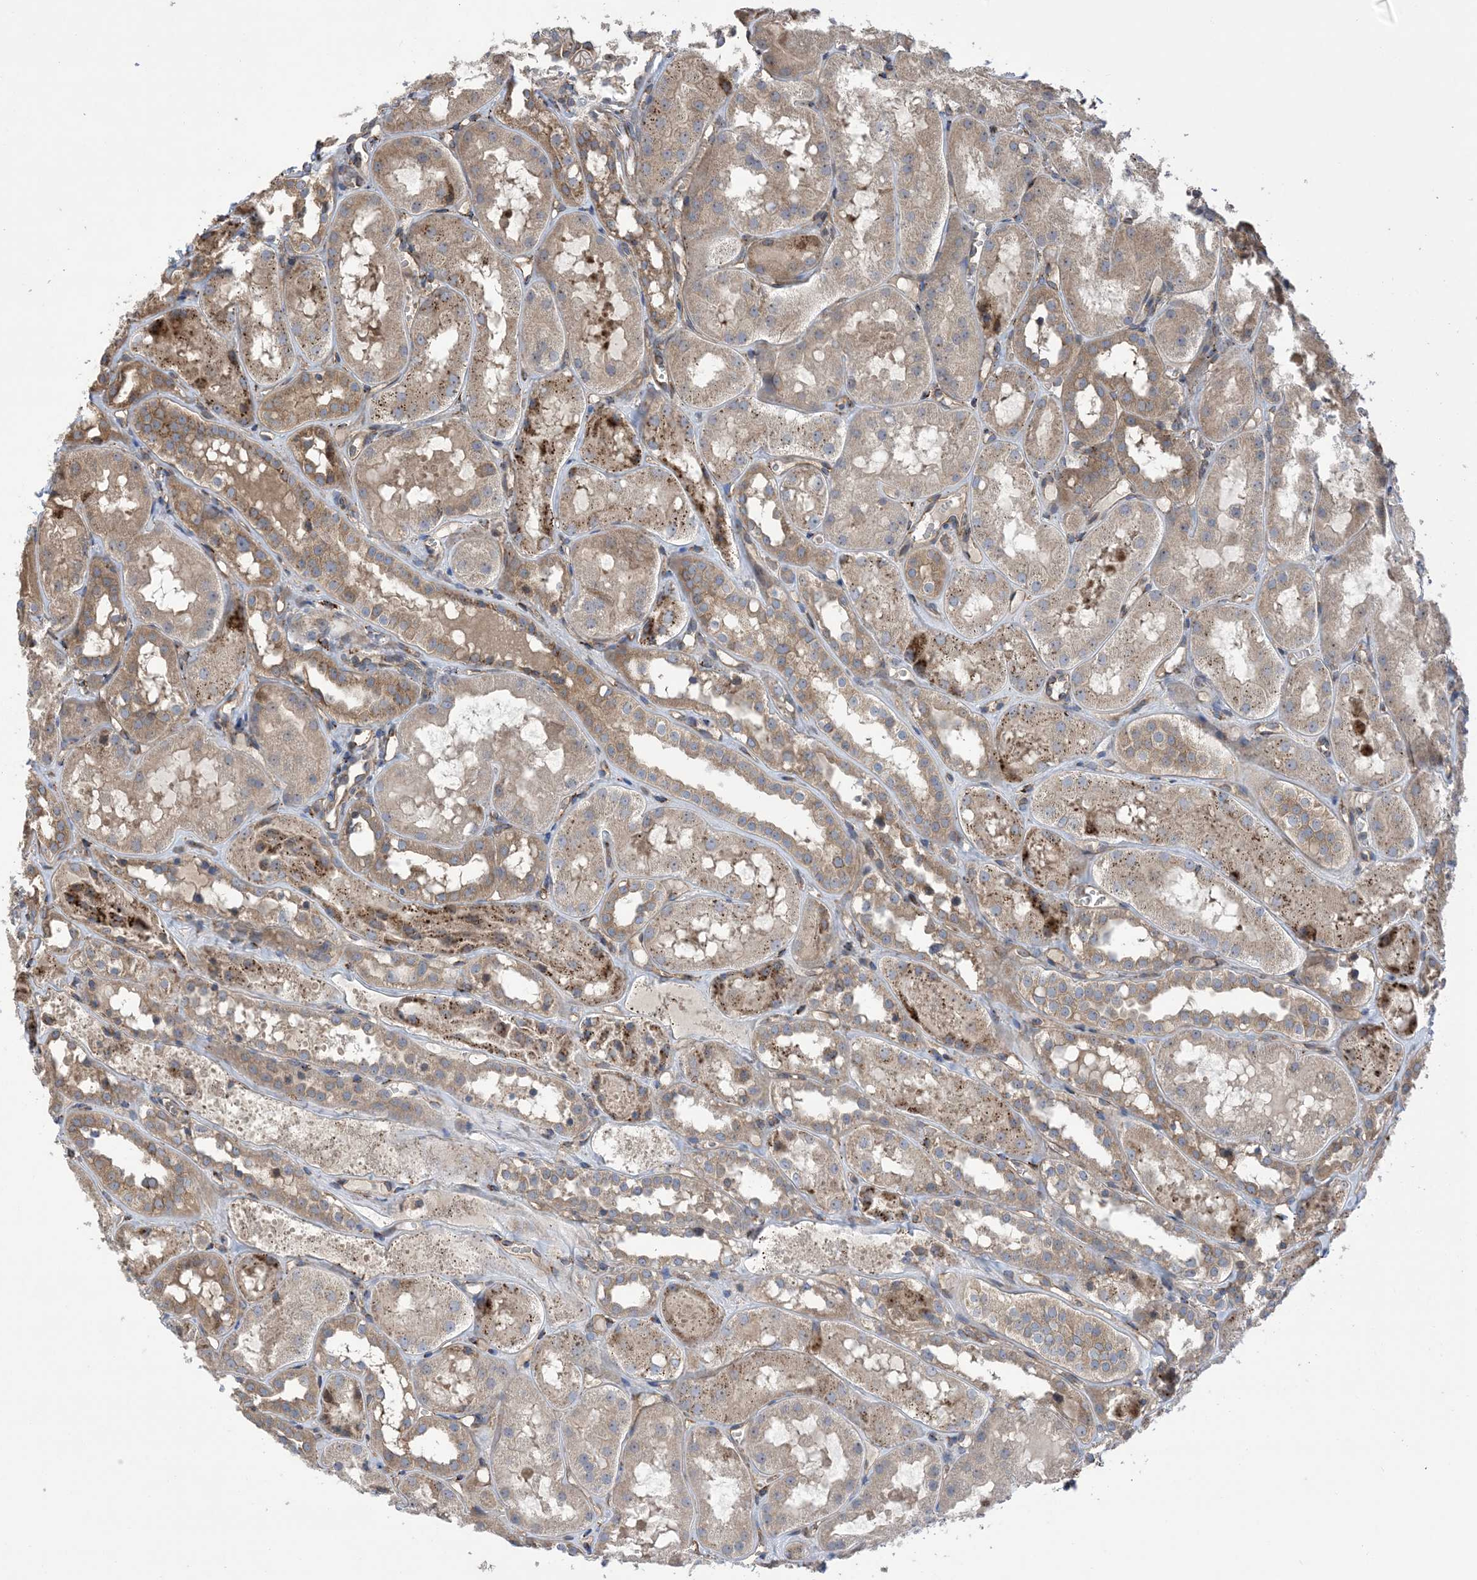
{"staining": {"intensity": "weak", "quantity": ">75%", "location": "cytoplasmic/membranous"}, "tissue": "kidney", "cell_type": "Cells in glomeruli", "image_type": "normal", "snomed": [{"axis": "morphology", "description": "Normal tissue, NOS"}, {"axis": "topography", "description": "Kidney"}], "caption": "Protein expression by IHC reveals weak cytoplasmic/membranous staining in about >75% of cells in glomeruli in benign kidney. The staining is performed using DAB brown chromogen to label protein expression. The nuclei are counter-stained blue using hematoxylin.", "gene": "CLEC16A", "patient": {"sex": "male", "age": 16}}